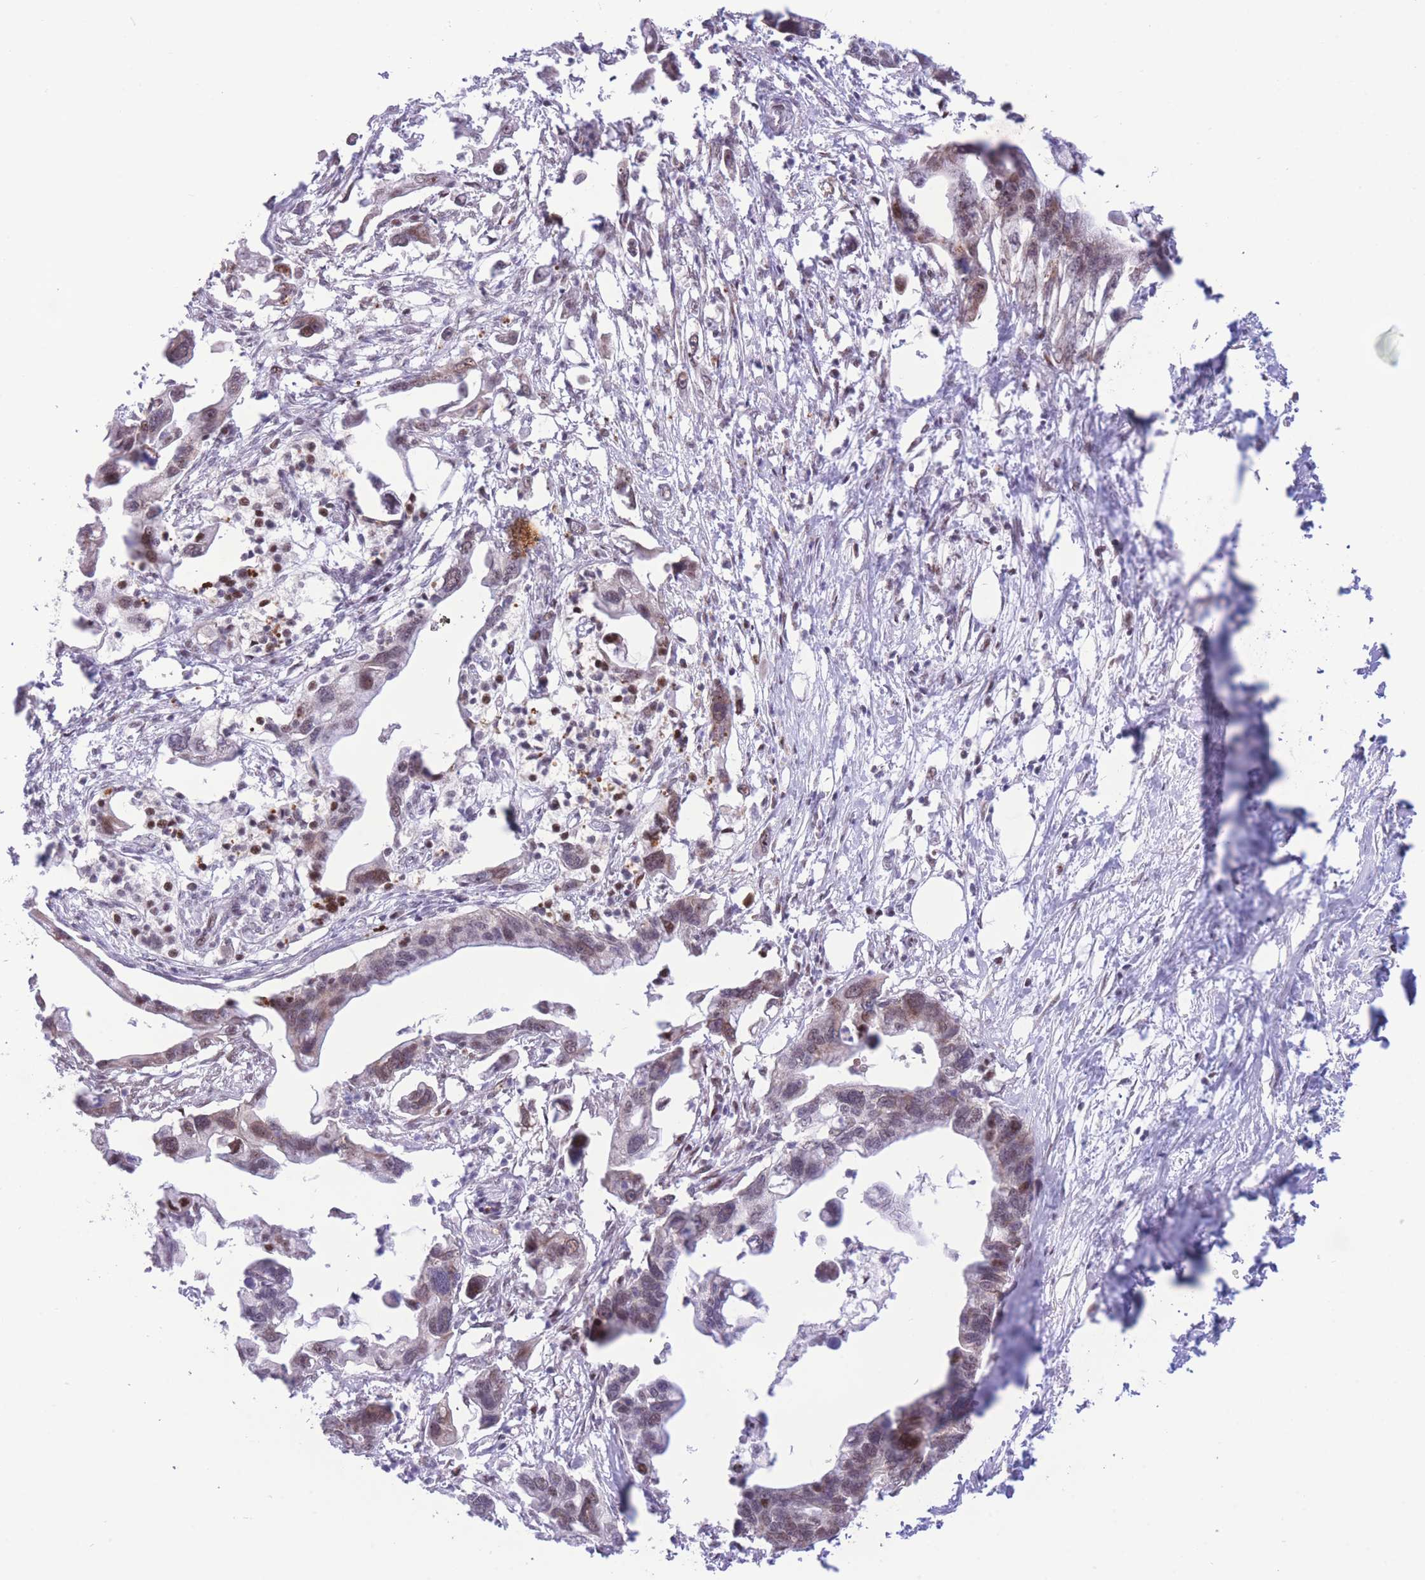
{"staining": {"intensity": "weak", "quantity": ">75%", "location": "nuclear"}, "tissue": "pancreatic cancer", "cell_type": "Tumor cells", "image_type": "cancer", "snomed": [{"axis": "morphology", "description": "Adenocarcinoma, NOS"}, {"axis": "topography", "description": "Pancreas"}], "caption": "Brown immunohistochemical staining in human pancreatic cancer reveals weak nuclear staining in approximately >75% of tumor cells. (brown staining indicates protein expression, while blue staining denotes nuclei).", "gene": "PCIF1", "patient": {"sex": "female", "age": 83}}